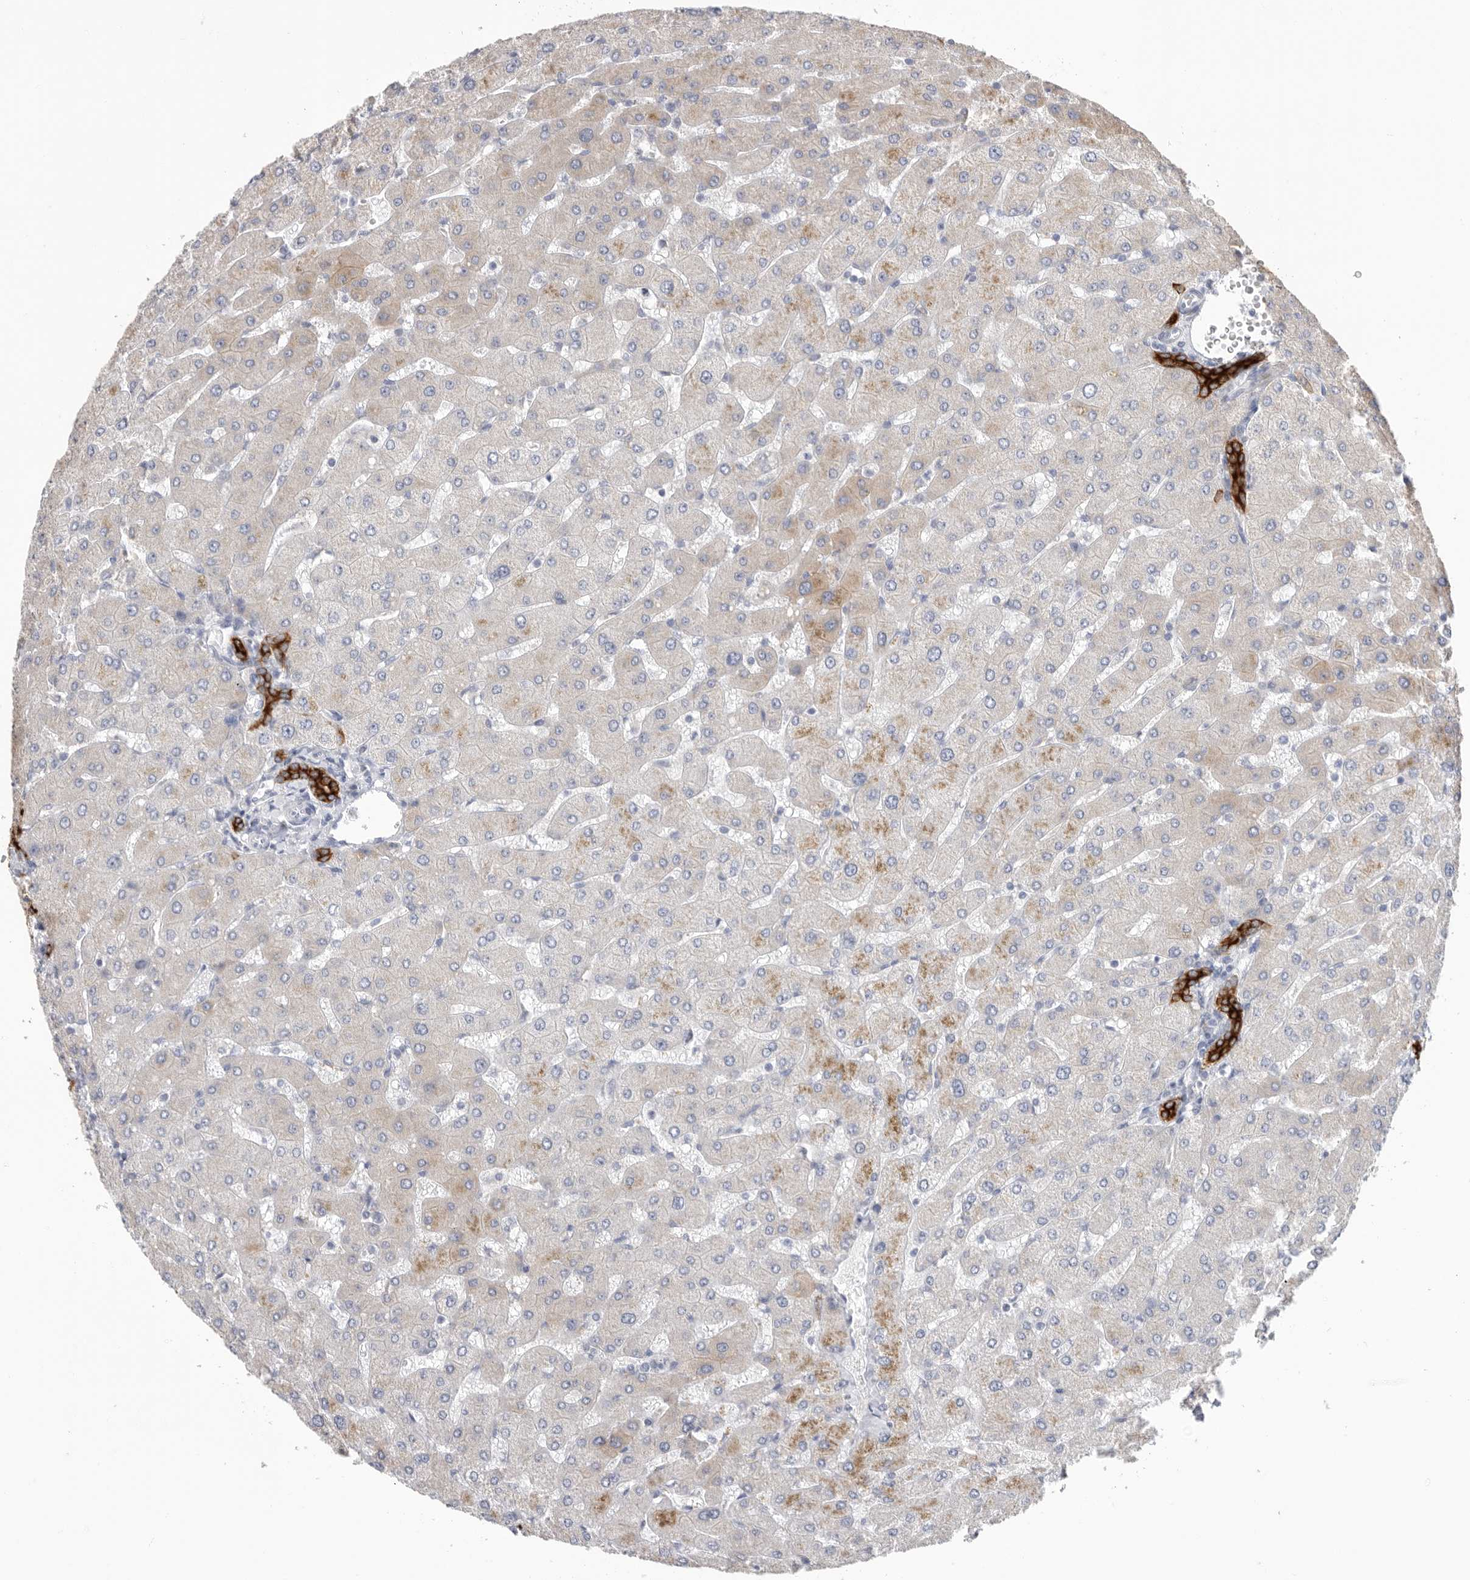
{"staining": {"intensity": "strong", "quantity": ">75%", "location": "cytoplasmic/membranous"}, "tissue": "liver", "cell_type": "Cholangiocytes", "image_type": "normal", "snomed": [{"axis": "morphology", "description": "Normal tissue, NOS"}, {"axis": "topography", "description": "Liver"}], "caption": "A brown stain labels strong cytoplasmic/membranous staining of a protein in cholangiocytes of benign human liver.", "gene": "MTFR1L", "patient": {"sex": "male", "age": 55}}